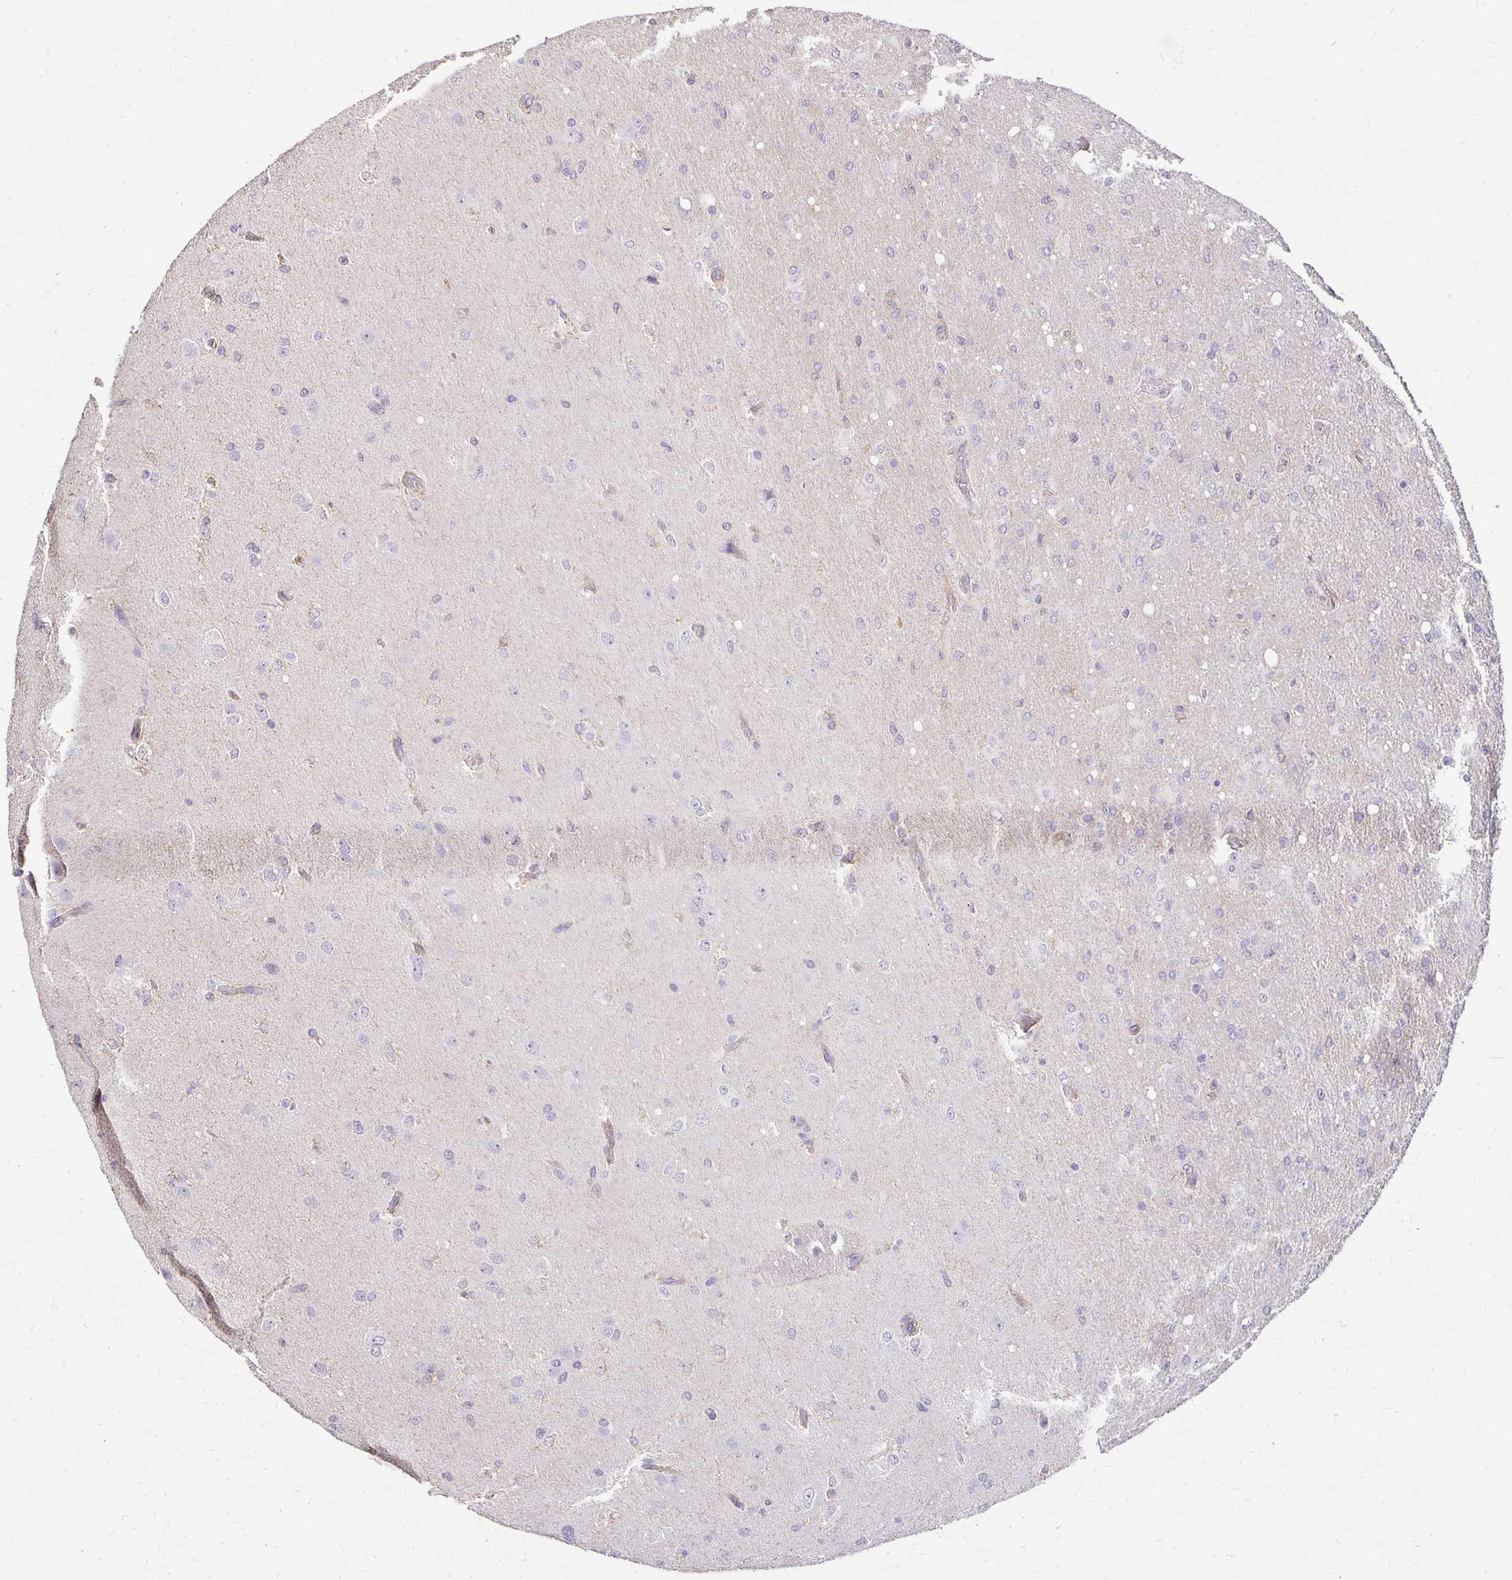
{"staining": {"intensity": "negative", "quantity": "none", "location": "none"}, "tissue": "glioma", "cell_type": "Tumor cells", "image_type": "cancer", "snomed": [{"axis": "morphology", "description": "Glioma, malignant, High grade"}, {"axis": "topography", "description": "Brain"}], "caption": "IHC of malignant high-grade glioma demonstrates no staining in tumor cells.", "gene": "PNPLA3", "patient": {"sex": "male", "age": 53}}